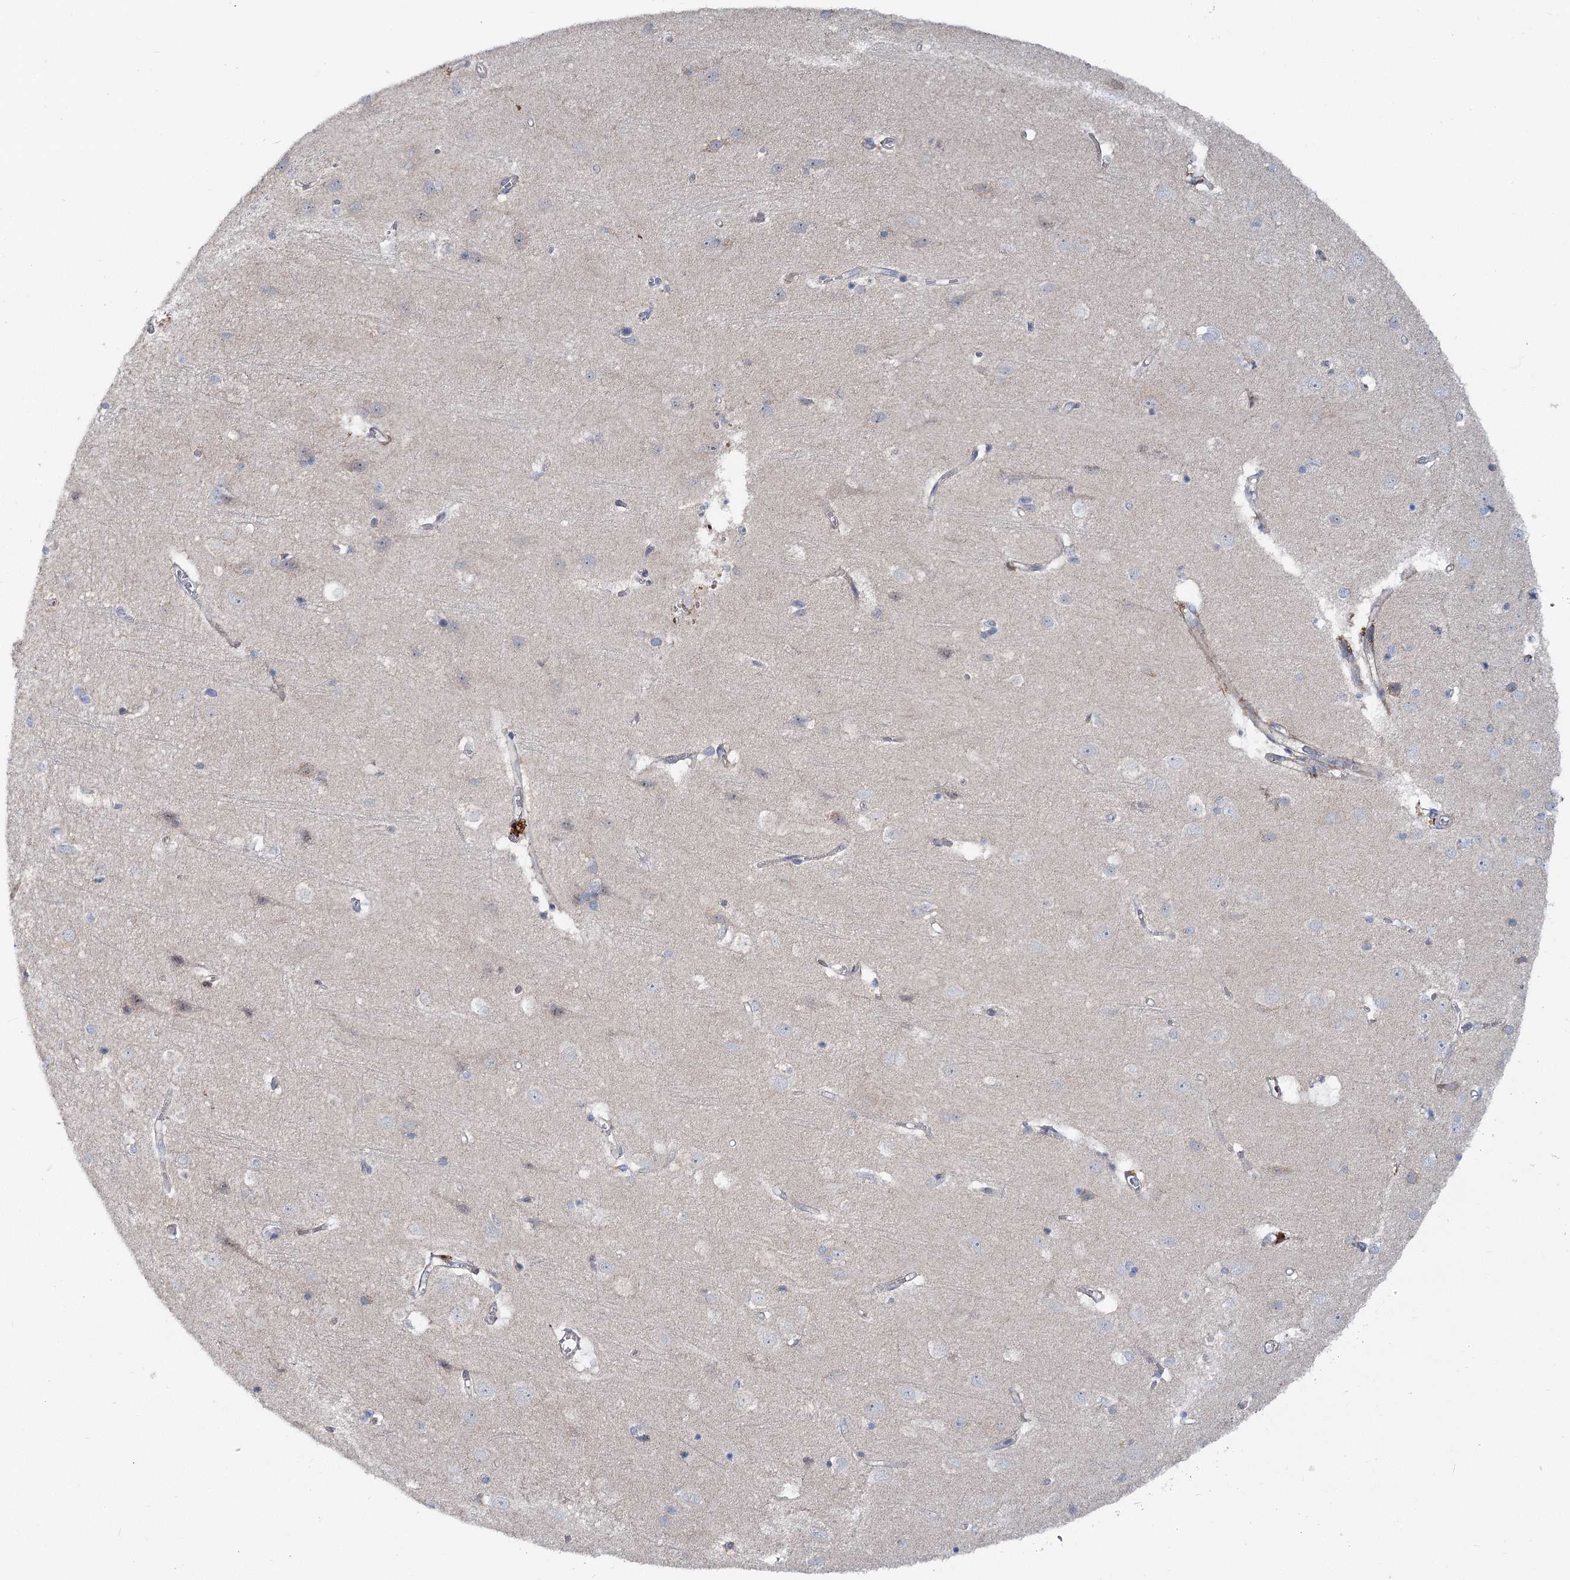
{"staining": {"intensity": "negative", "quantity": "none", "location": "none"}, "tissue": "cerebral cortex", "cell_type": "Endothelial cells", "image_type": "normal", "snomed": [{"axis": "morphology", "description": "Normal tissue, NOS"}, {"axis": "topography", "description": "Cerebral cortex"}], "caption": "Human cerebral cortex stained for a protein using IHC demonstrates no positivity in endothelial cells.", "gene": "CIB4", "patient": {"sex": "male", "age": 54}}